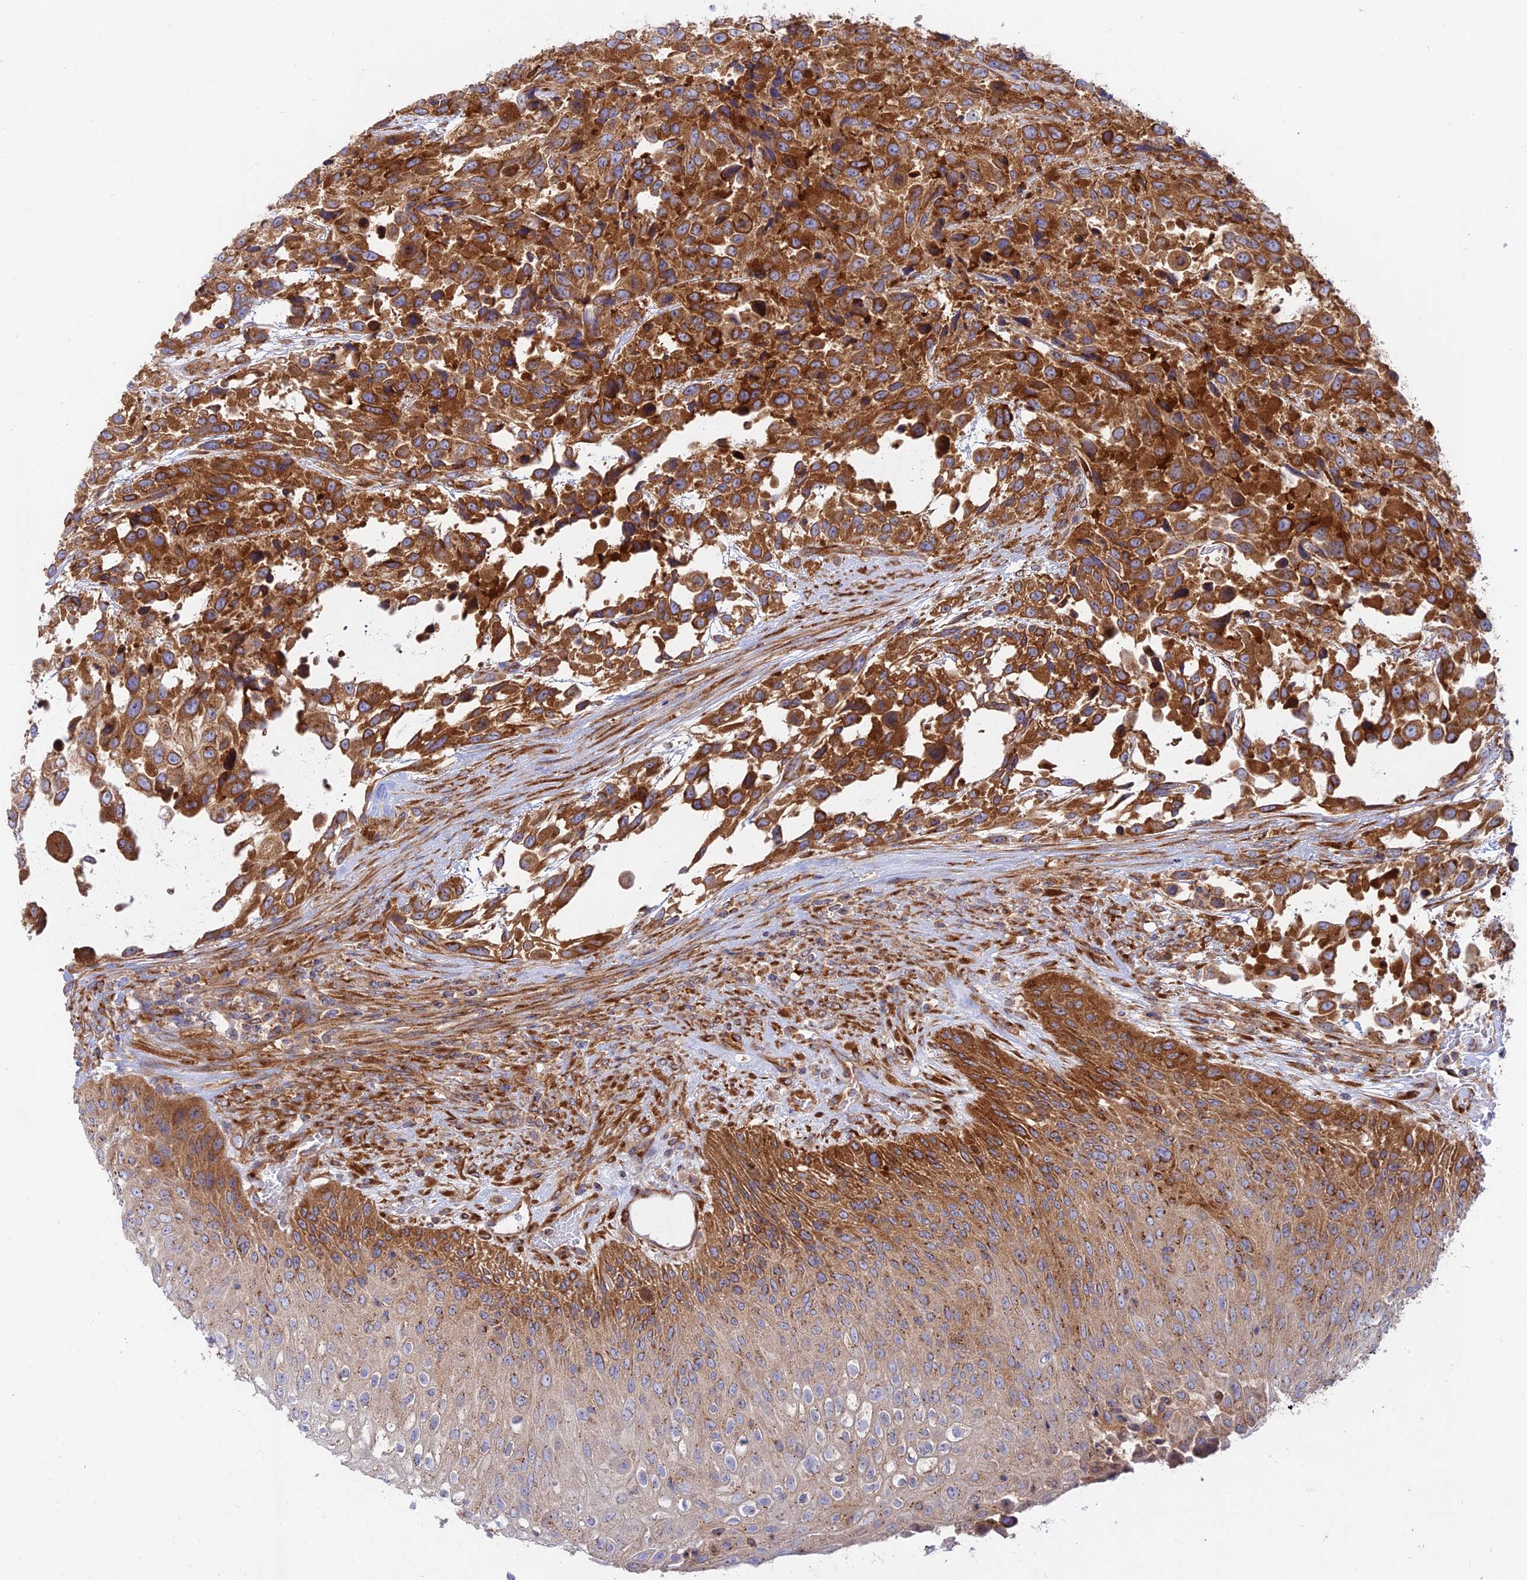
{"staining": {"intensity": "strong", "quantity": ">75%", "location": "cytoplasmic/membranous"}, "tissue": "urothelial cancer", "cell_type": "Tumor cells", "image_type": "cancer", "snomed": [{"axis": "morphology", "description": "Urothelial carcinoma, High grade"}, {"axis": "topography", "description": "Urinary bladder"}], "caption": "This image reveals IHC staining of urothelial cancer, with high strong cytoplasmic/membranous staining in about >75% of tumor cells.", "gene": "GOLGA3", "patient": {"sex": "female", "age": 70}}